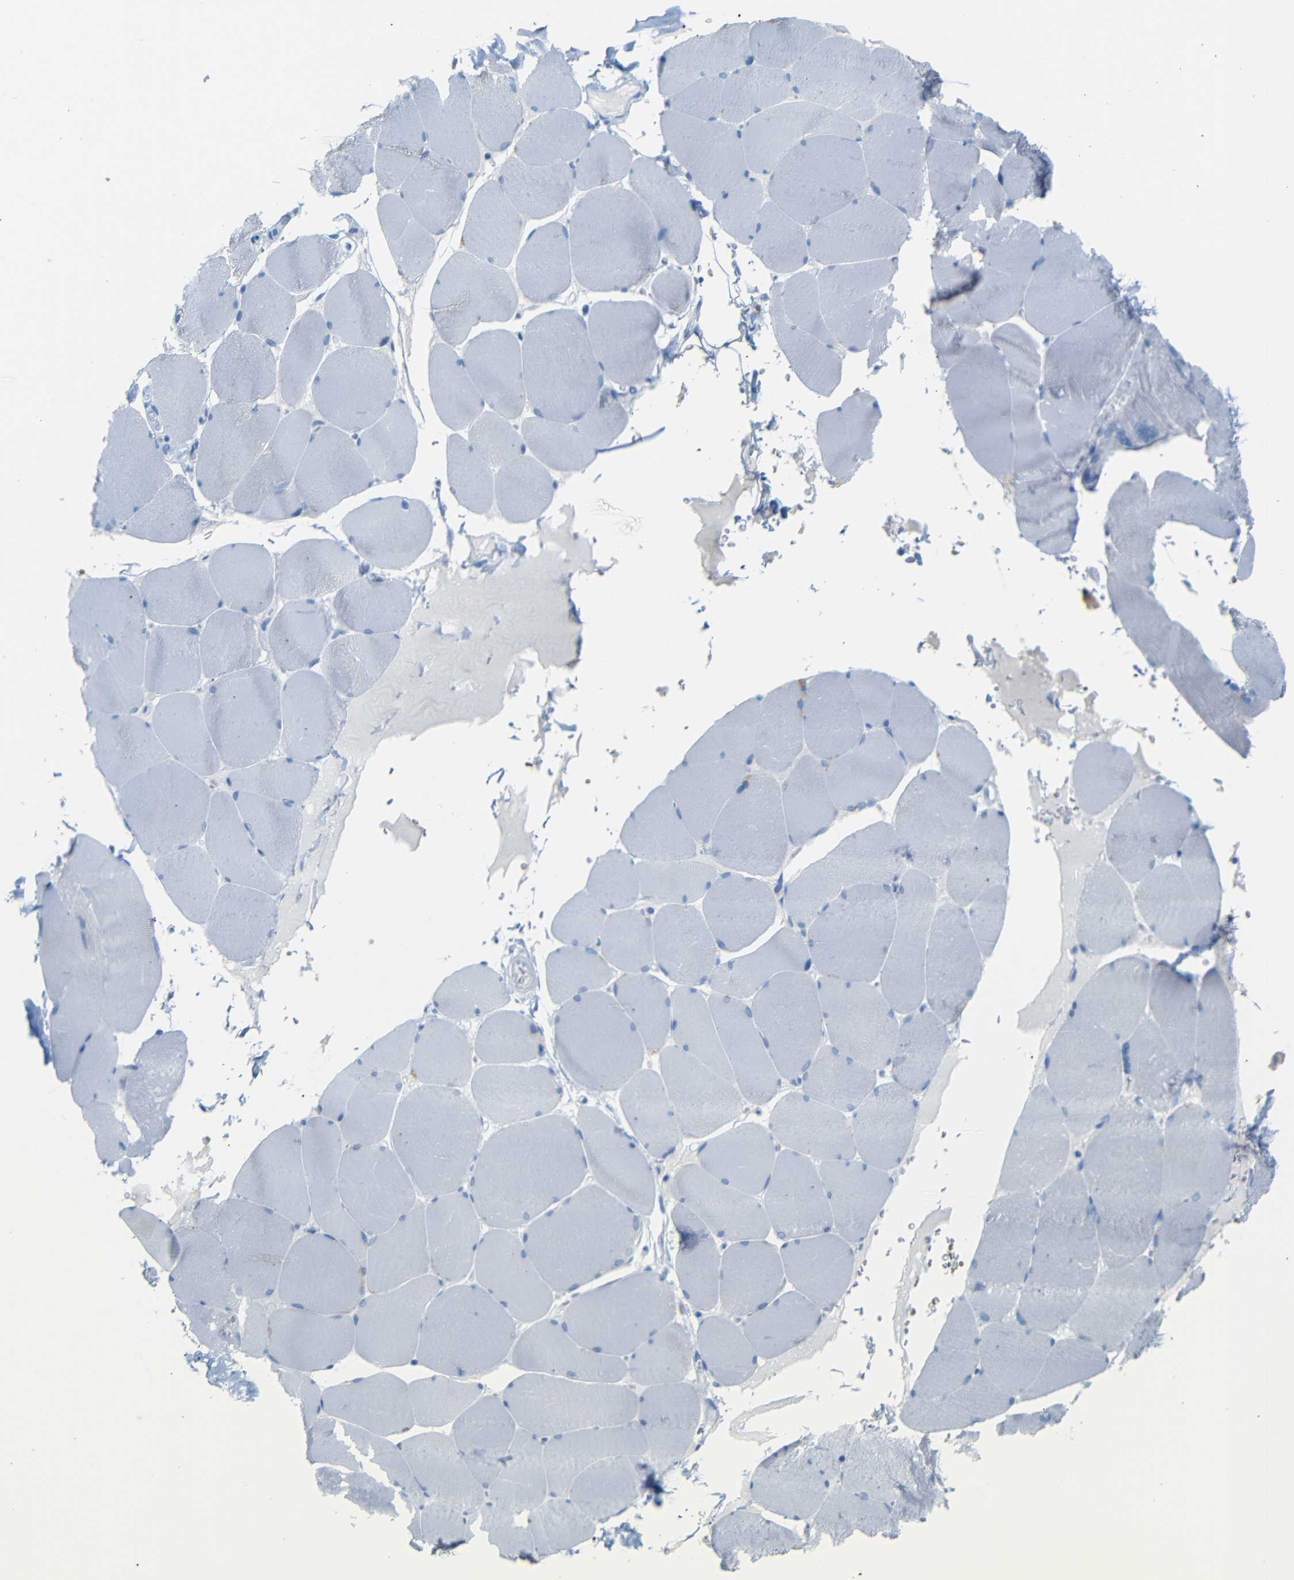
{"staining": {"intensity": "negative", "quantity": "none", "location": "none"}, "tissue": "skeletal muscle", "cell_type": "Myocytes", "image_type": "normal", "snomed": [{"axis": "morphology", "description": "Normal tissue, NOS"}, {"axis": "topography", "description": "Skin"}, {"axis": "topography", "description": "Skeletal muscle"}], "caption": "Immunohistochemistry (IHC) photomicrograph of benign skeletal muscle stained for a protein (brown), which demonstrates no expression in myocytes.", "gene": "DYNAP", "patient": {"sex": "male", "age": 83}}